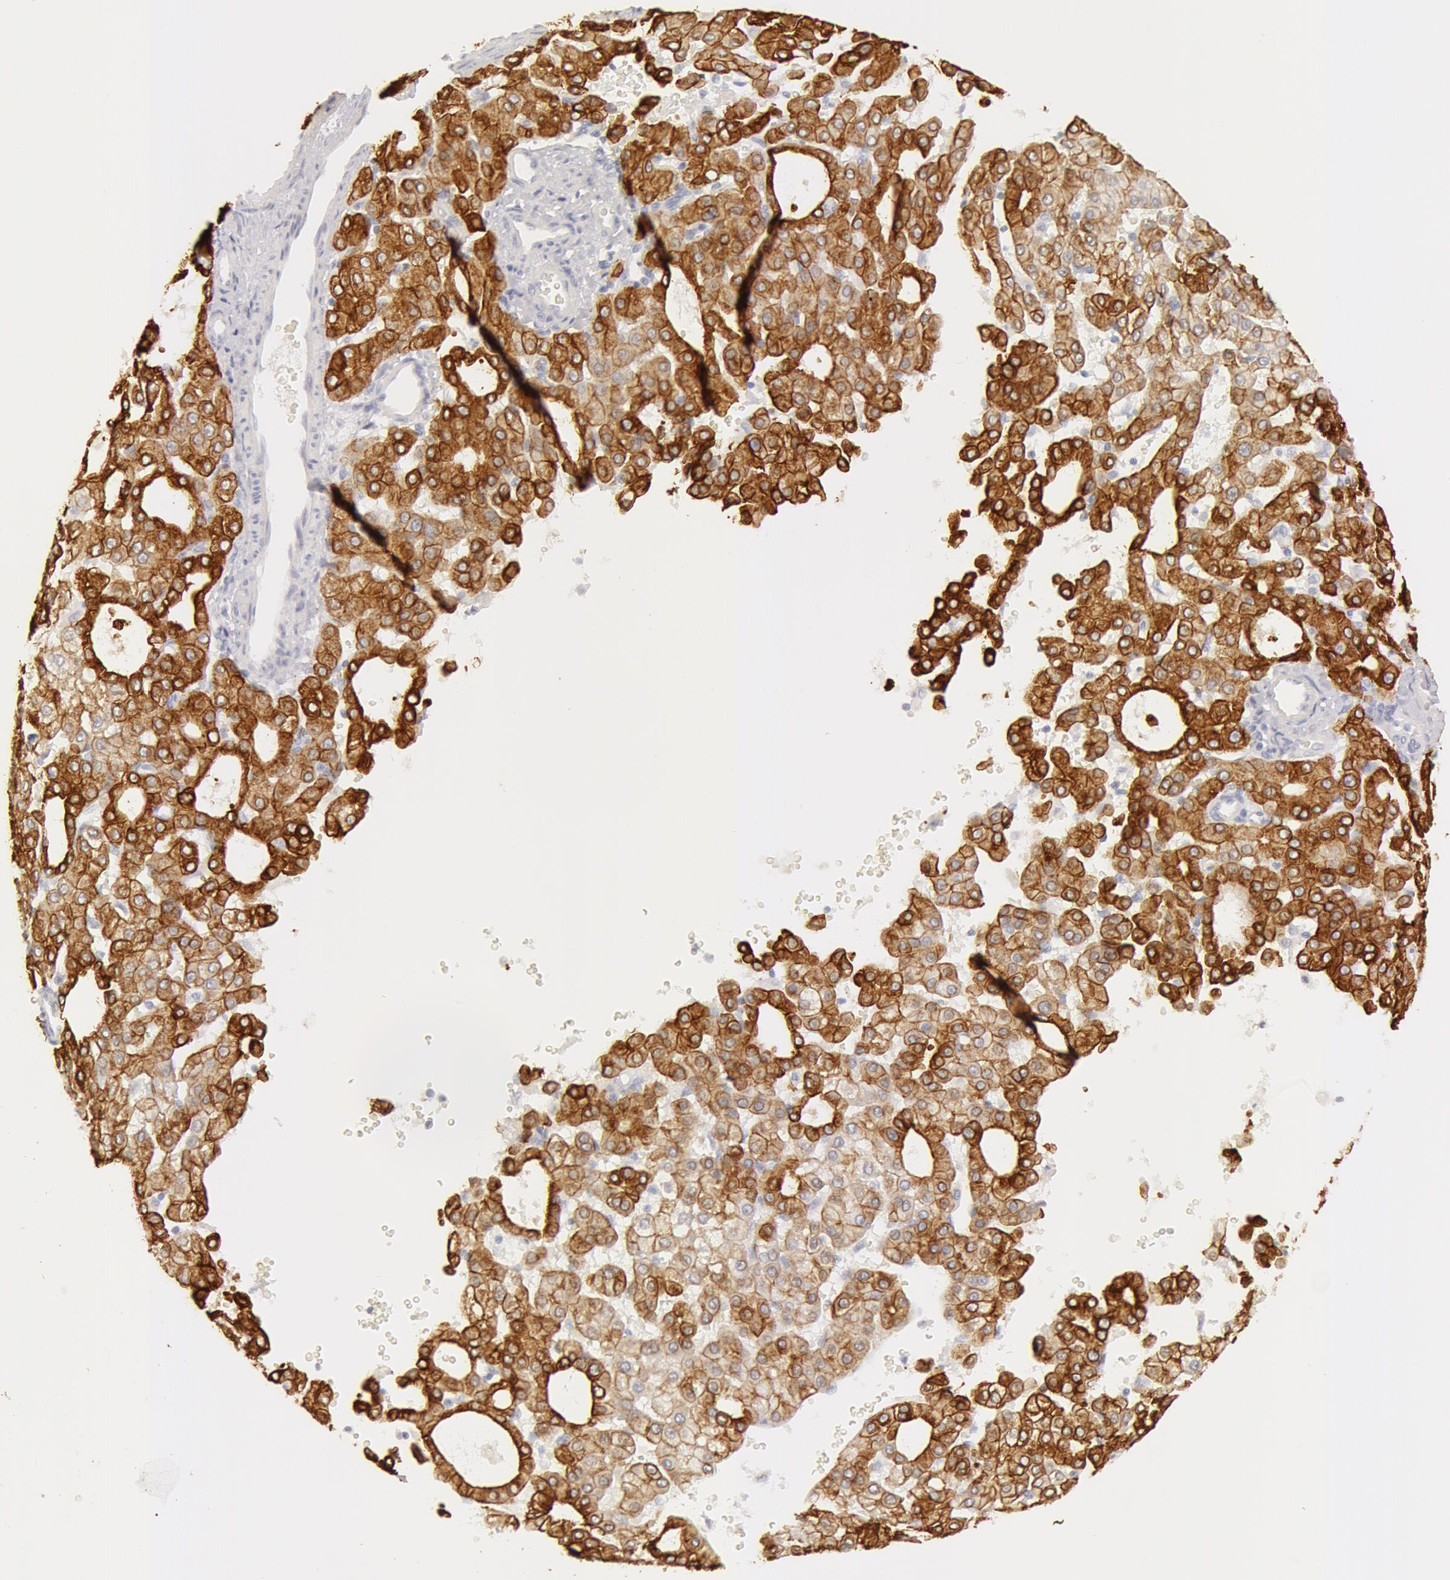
{"staining": {"intensity": "moderate", "quantity": ">75%", "location": "cytoplasmic/membranous"}, "tissue": "liver cancer", "cell_type": "Tumor cells", "image_type": "cancer", "snomed": [{"axis": "morphology", "description": "Carcinoma, Hepatocellular, NOS"}, {"axis": "topography", "description": "Liver"}], "caption": "IHC micrograph of human hepatocellular carcinoma (liver) stained for a protein (brown), which displays medium levels of moderate cytoplasmic/membranous expression in about >75% of tumor cells.", "gene": "KRT8", "patient": {"sex": "male", "age": 47}}